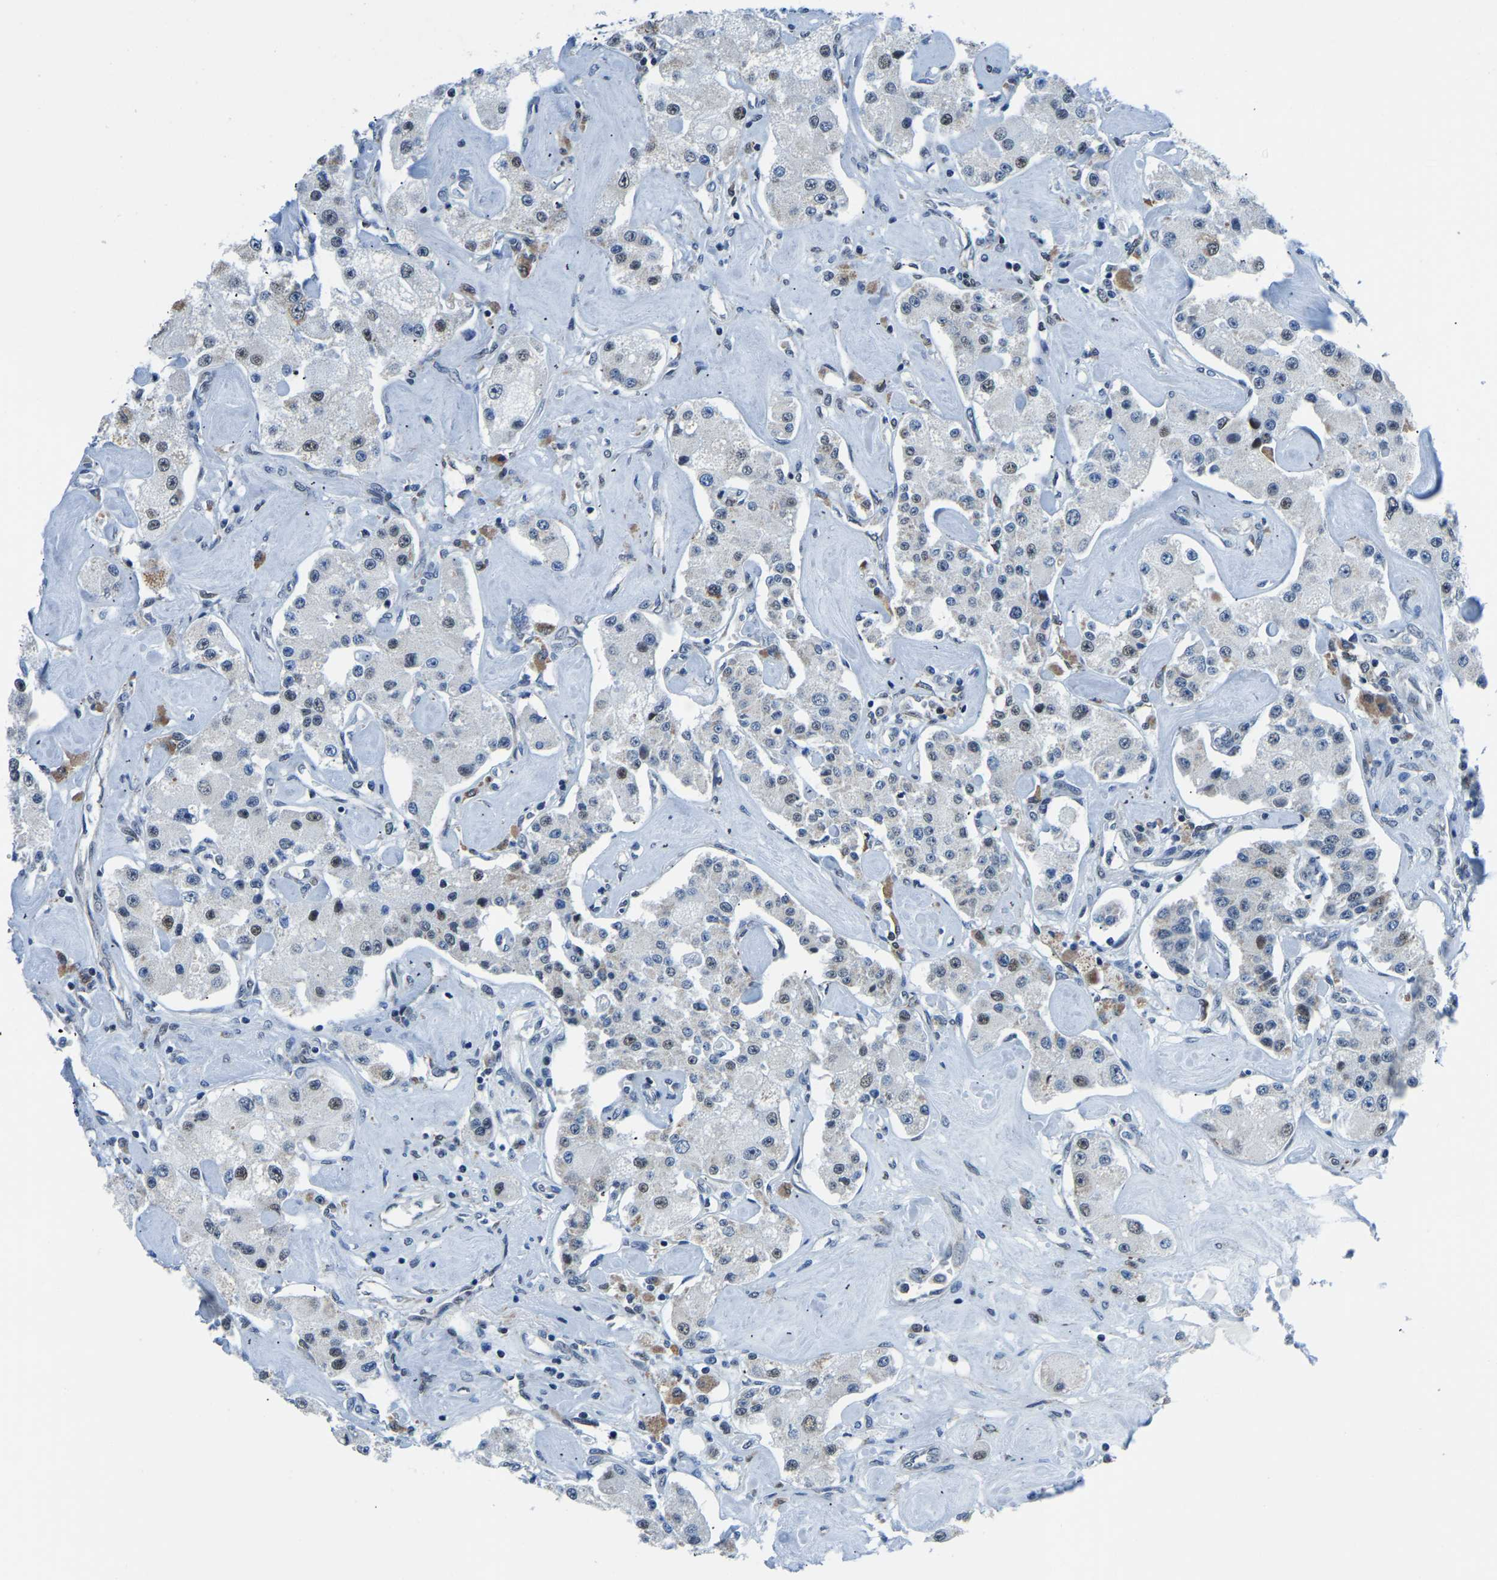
{"staining": {"intensity": "moderate", "quantity": "<25%", "location": "nuclear"}, "tissue": "carcinoid", "cell_type": "Tumor cells", "image_type": "cancer", "snomed": [{"axis": "morphology", "description": "Carcinoid, malignant, NOS"}, {"axis": "topography", "description": "Pancreas"}], "caption": "Protein analysis of malignant carcinoid tissue displays moderate nuclear staining in approximately <25% of tumor cells. (DAB = brown stain, brightfield microscopy at high magnification).", "gene": "BNIP3L", "patient": {"sex": "male", "age": 41}}